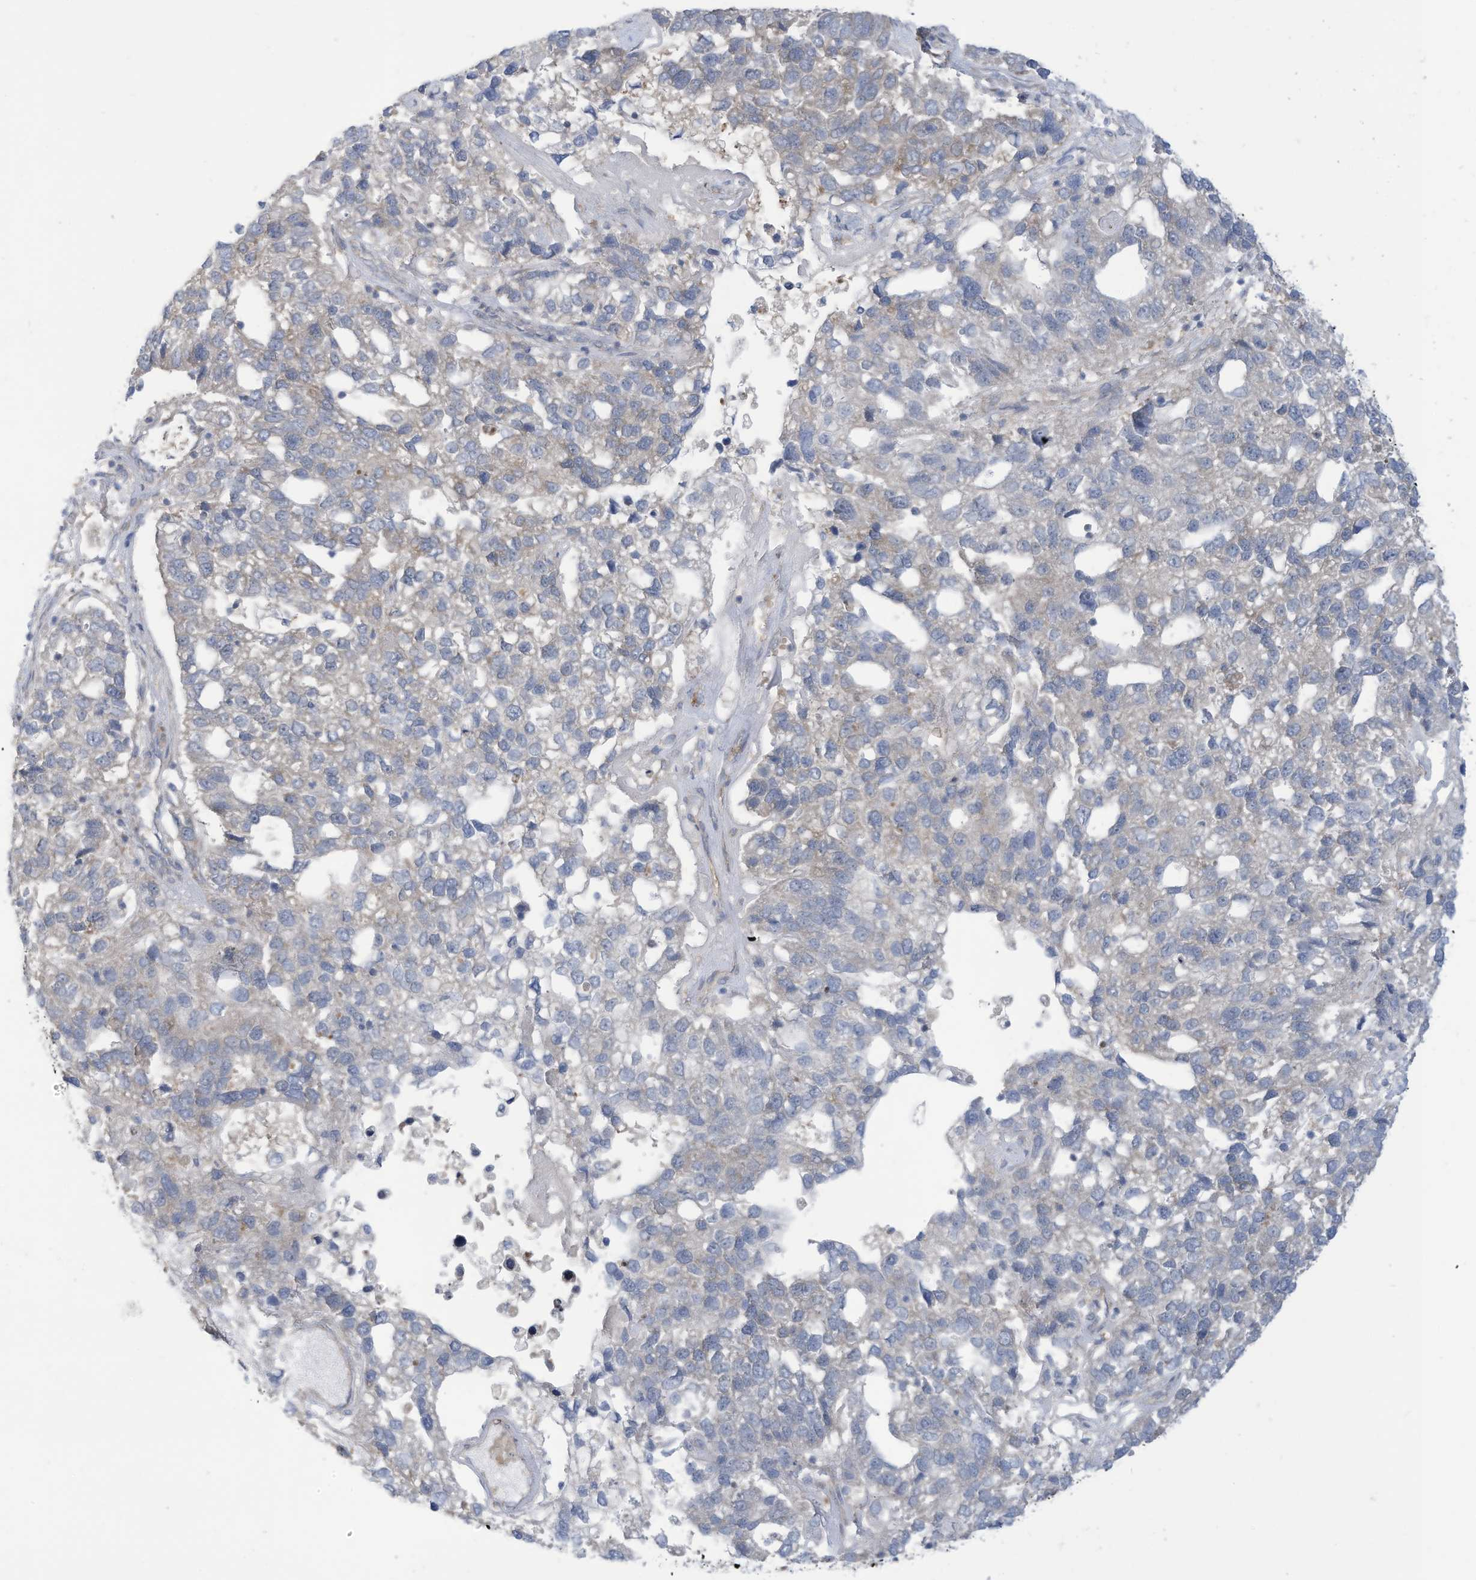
{"staining": {"intensity": "negative", "quantity": "none", "location": "none"}, "tissue": "pancreatic cancer", "cell_type": "Tumor cells", "image_type": "cancer", "snomed": [{"axis": "morphology", "description": "Adenocarcinoma, NOS"}, {"axis": "topography", "description": "Pancreas"}], "caption": "Pancreatic cancer (adenocarcinoma) stained for a protein using immunohistochemistry (IHC) exhibits no expression tumor cells.", "gene": "ADAT2", "patient": {"sex": "female", "age": 61}}